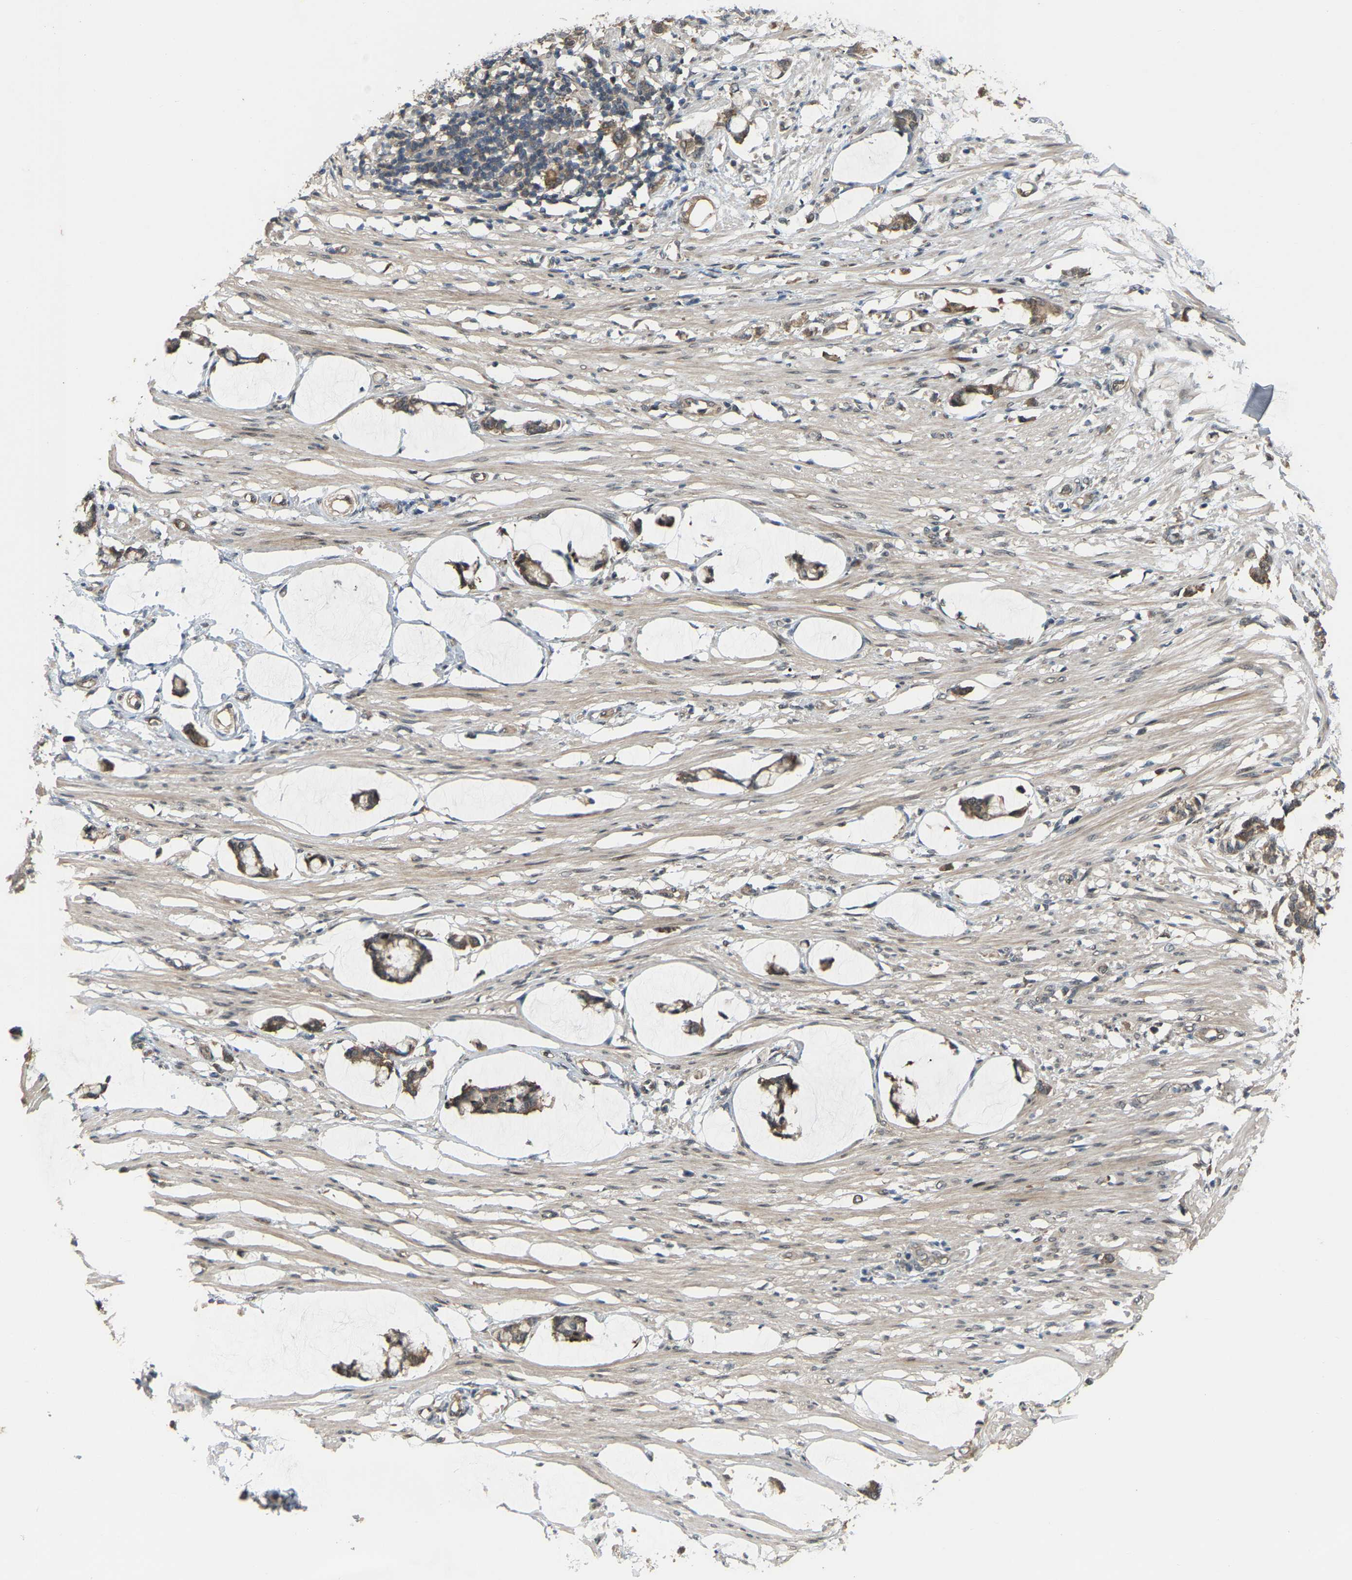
{"staining": {"intensity": "weak", "quantity": "25%-75%", "location": "cytoplasmic/membranous"}, "tissue": "smooth muscle", "cell_type": "Smooth muscle cells", "image_type": "normal", "snomed": [{"axis": "morphology", "description": "Normal tissue, NOS"}, {"axis": "morphology", "description": "Adenocarcinoma, NOS"}, {"axis": "topography", "description": "Smooth muscle"}, {"axis": "topography", "description": "Colon"}], "caption": "Smooth muscle cells show low levels of weak cytoplasmic/membranous positivity in about 25%-75% of cells in benign human smooth muscle. (DAB (3,3'-diaminobenzidine) IHC, brown staining for protein, blue staining for nuclei).", "gene": "CROT", "patient": {"sex": "male", "age": 14}}